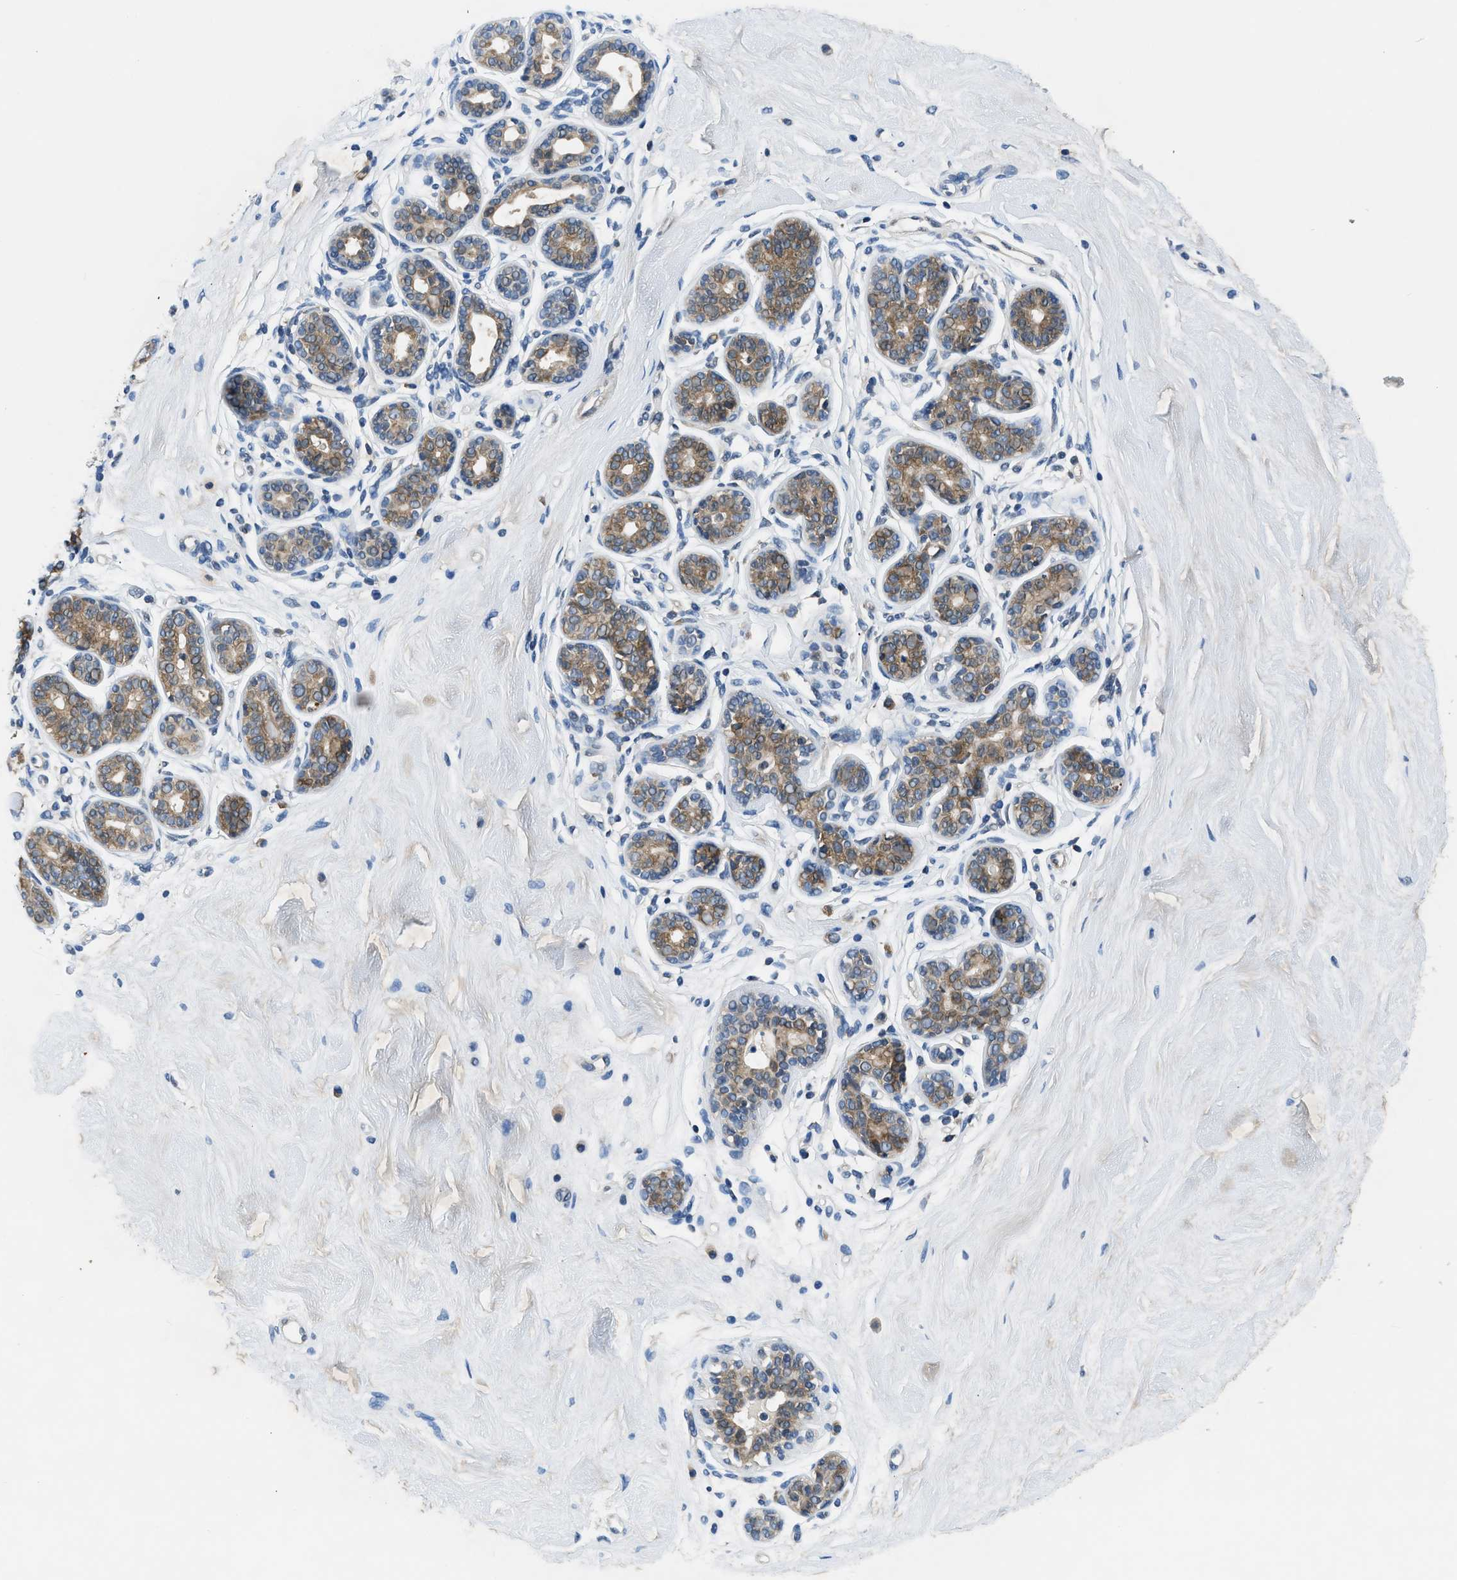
{"staining": {"intensity": "negative", "quantity": "none", "location": "none"}, "tissue": "breast", "cell_type": "Adipocytes", "image_type": "normal", "snomed": [{"axis": "morphology", "description": "Normal tissue, NOS"}, {"axis": "topography", "description": "Breast"}], "caption": "DAB (3,3'-diaminobenzidine) immunohistochemical staining of normal breast shows no significant positivity in adipocytes.", "gene": "PAFAH2", "patient": {"sex": "female", "age": 22}}